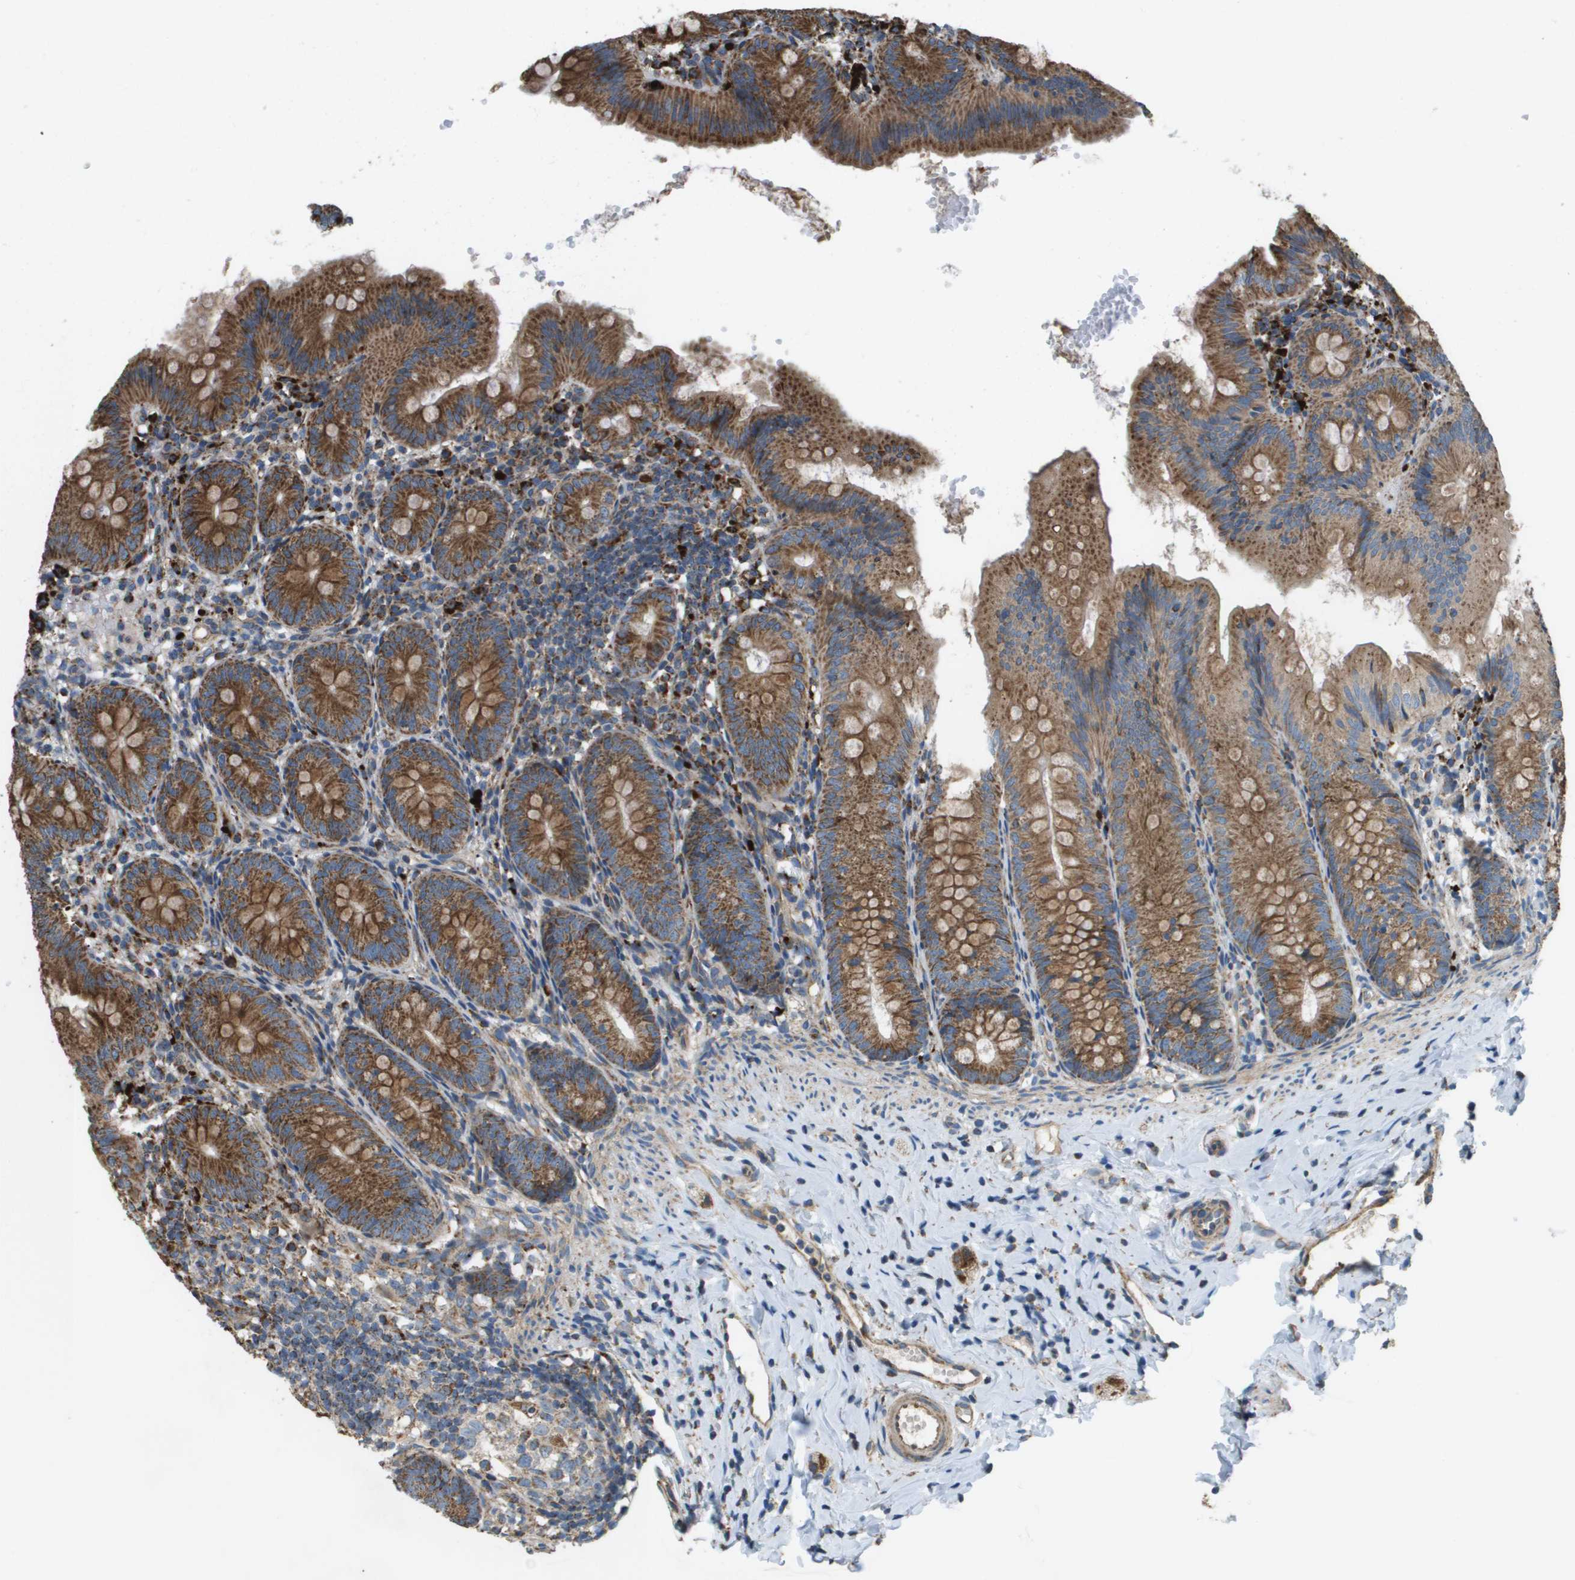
{"staining": {"intensity": "strong", "quantity": ">75%", "location": "cytoplasmic/membranous"}, "tissue": "appendix", "cell_type": "Glandular cells", "image_type": "normal", "snomed": [{"axis": "morphology", "description": "Normal tissue, NOS"}, {"axis": "topography", "description": "Appendix"}], "caption": "The histopathology image displays staining of unremarkable appendix, revealing strong cytoplasmic/membranous protein positivity (brown color) within glandular cells. The staining is performed using DAB brown chromogen to label protein expression. The nuclei are counter-stained blue using hematoxylin.", "gene": "NRK", "patient": {"sex": "male", "age": 1}}